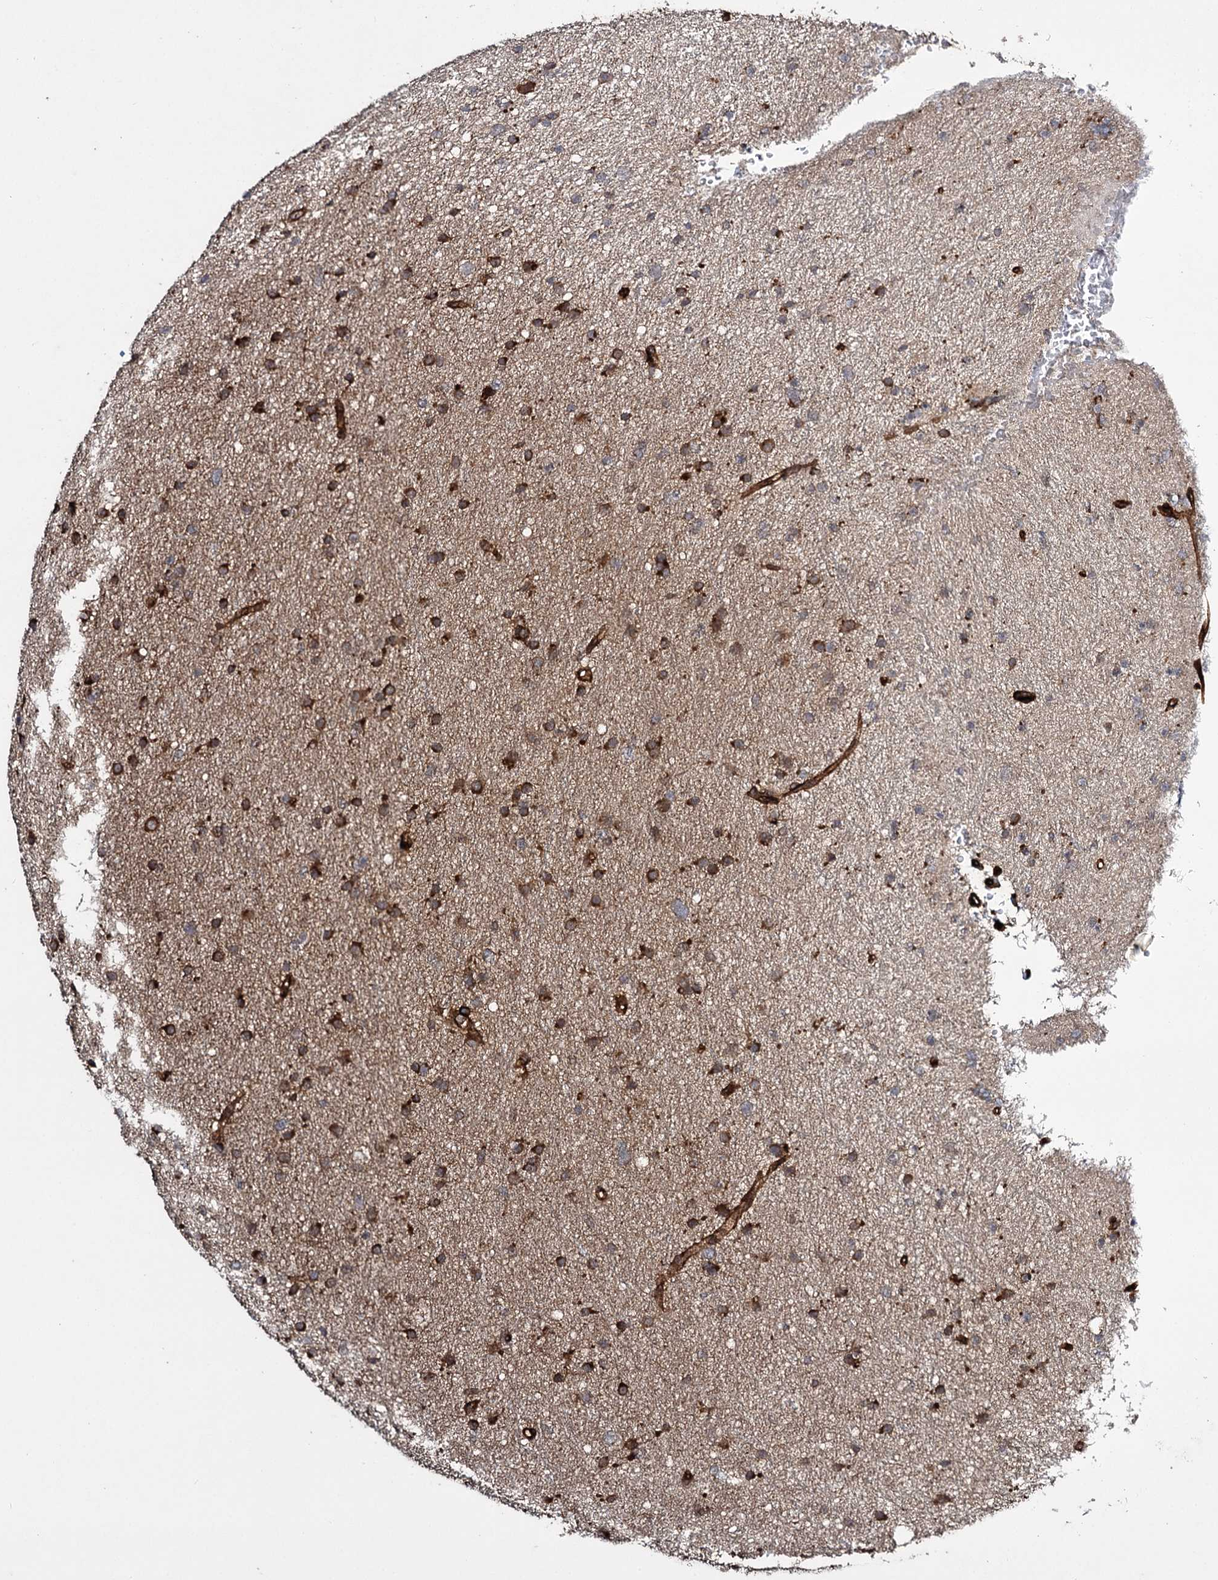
{"staining": {"intensity": "strong", "quantity": ">75%", "location": "cytoplasmic/membranous"}, "tissue": "glioma", "cell_type": "Tumor cells", "image_type": "cancer", "snomed": [{"axis": "morphology", "description": "Glioma, malignant, Low grade"}, {"axis": "topography", "description": "Cerebral cortex"}], "caption": "DAB immunohistochemical staining of human glioma reveals strong cytoplasmic/membranous protein positivity in about >75% of tumor cells.", "gene": "MYO1C", "patient": {"sex": "female", "age": 39}}